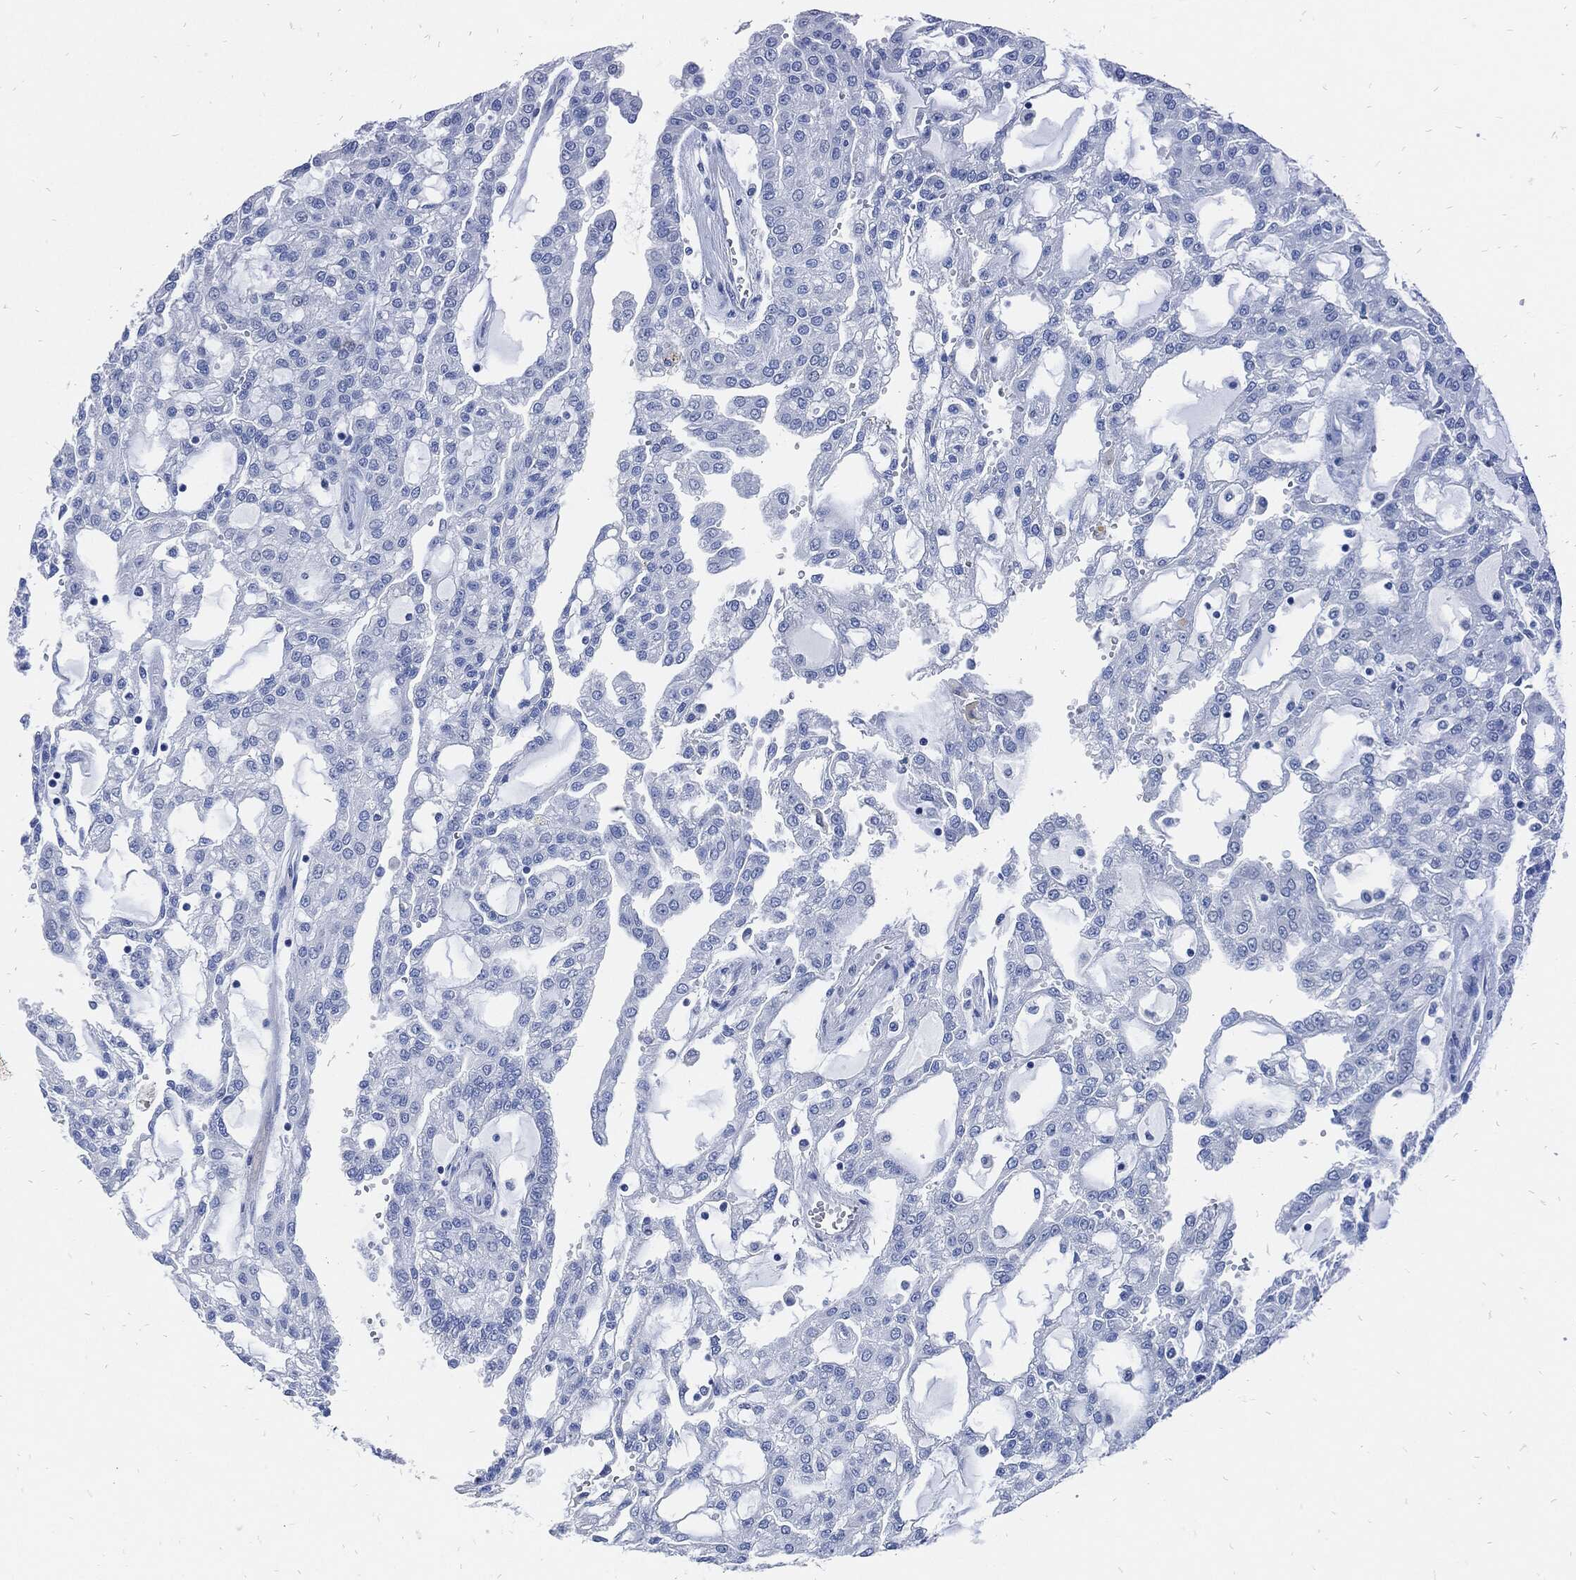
{"staining": {"intensity": "negative", "quantity": "none", "location": "none"}, "tissue": "renal cancer", "cell_type": "Tumor cells", "image_type": "cancer", "snomed": [{"axis": "morphology", "description": "Adenocarcinoma, NOS"}, {"axis": "topography", "description": "Kidney"}], "caption": "Photomicrograph shows no significant protein positivity in tumor cells of renal cancer.", "gene": "FABP4", "patient": {"sex": "male", "age": 63}}